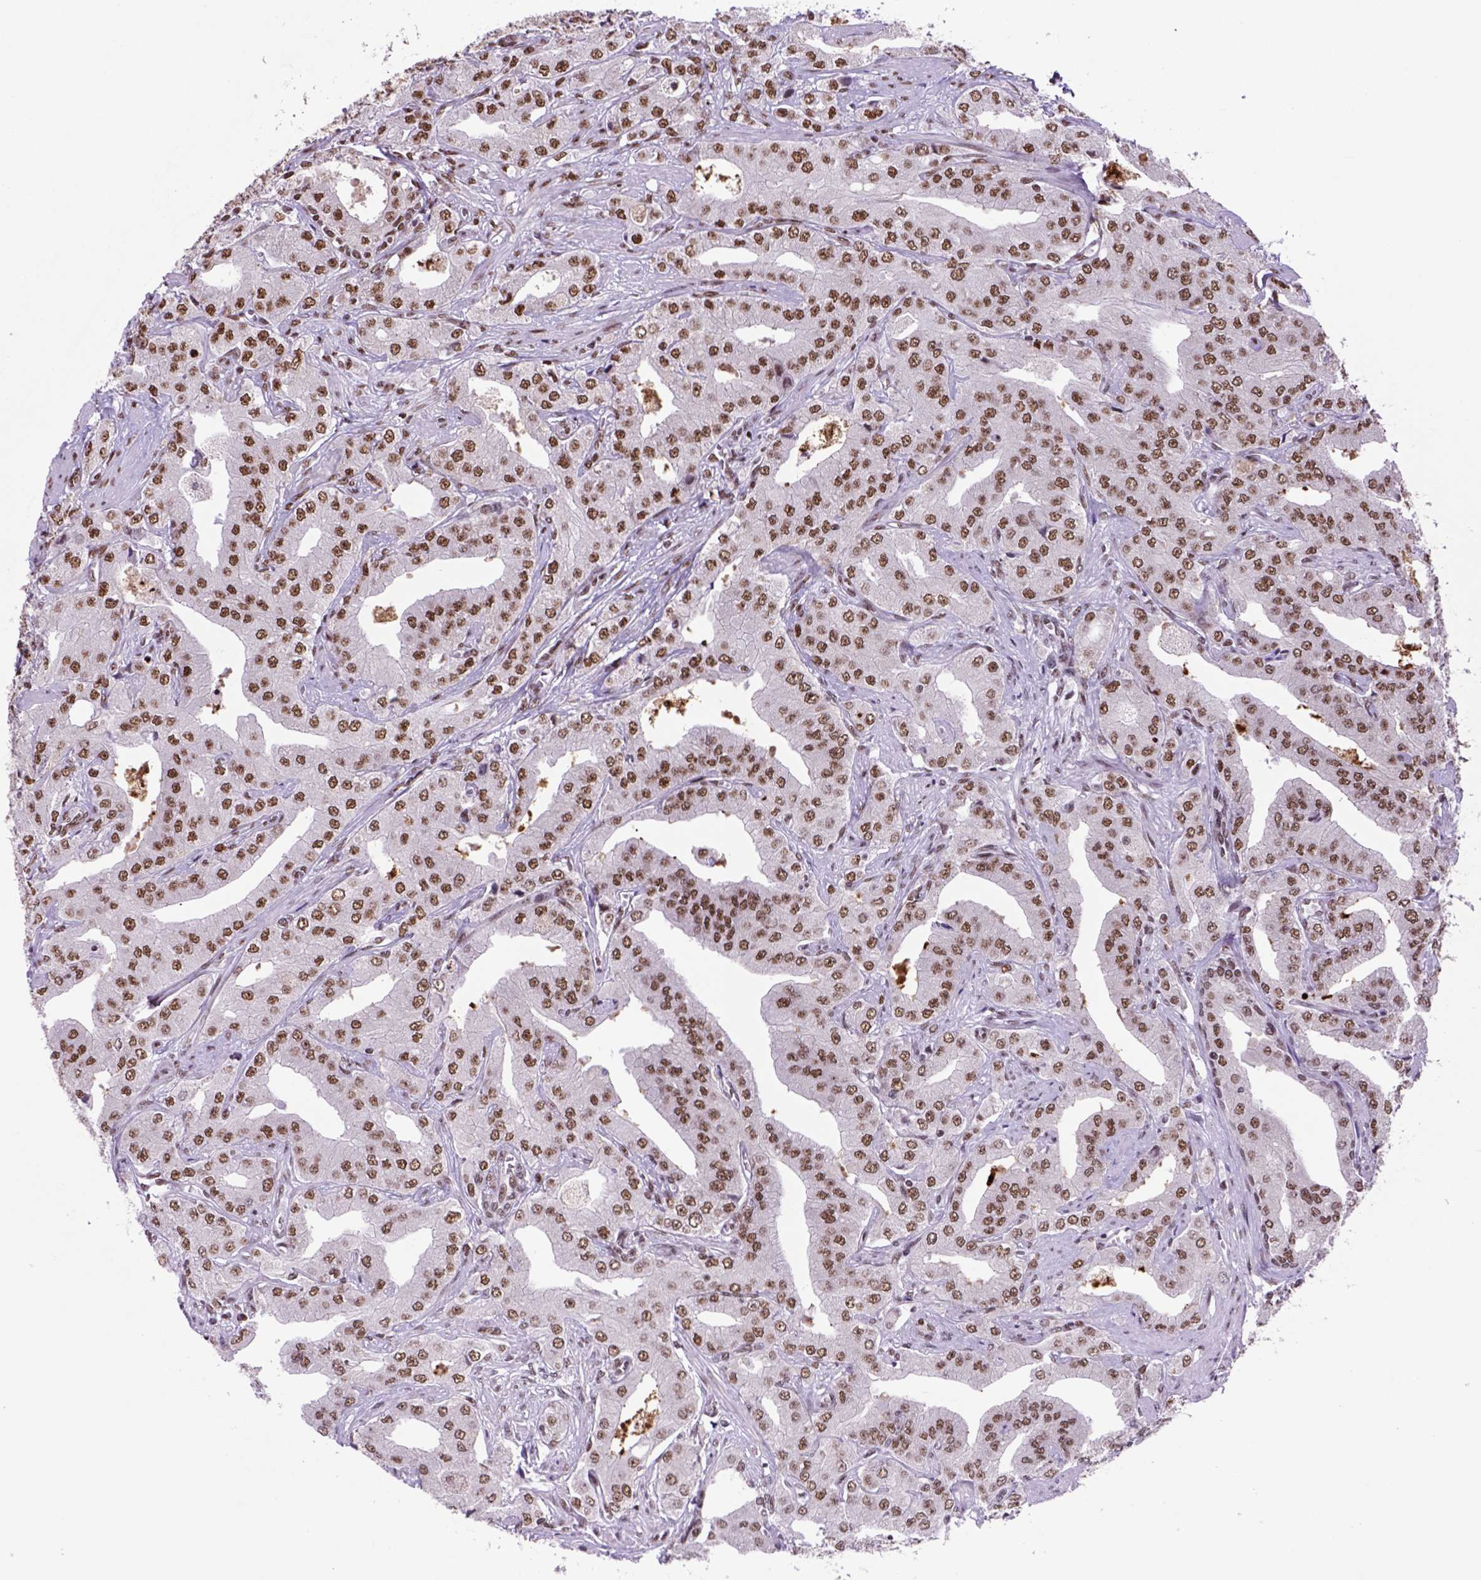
{"staining": {"intensity": "moderate", "quantity": ">75%", "location": "nuclear"}, "tissue": "prostate cancer", "cell_type": "Tumor cells", "image_type": "cancer", "snomed": [{"axis": "morphology", "description": "Adenocarcinoma, Low grade"}, {"axis": "topography", "description": "Prostate"}], "caption": "Prostate cancer (adenocarcinoma (low-grade)) stained for a protein displays moderate nuclear positivity in tumor cells.", "gene": "NSMCE2", "patient": {"sex": "male", "age": 60}}